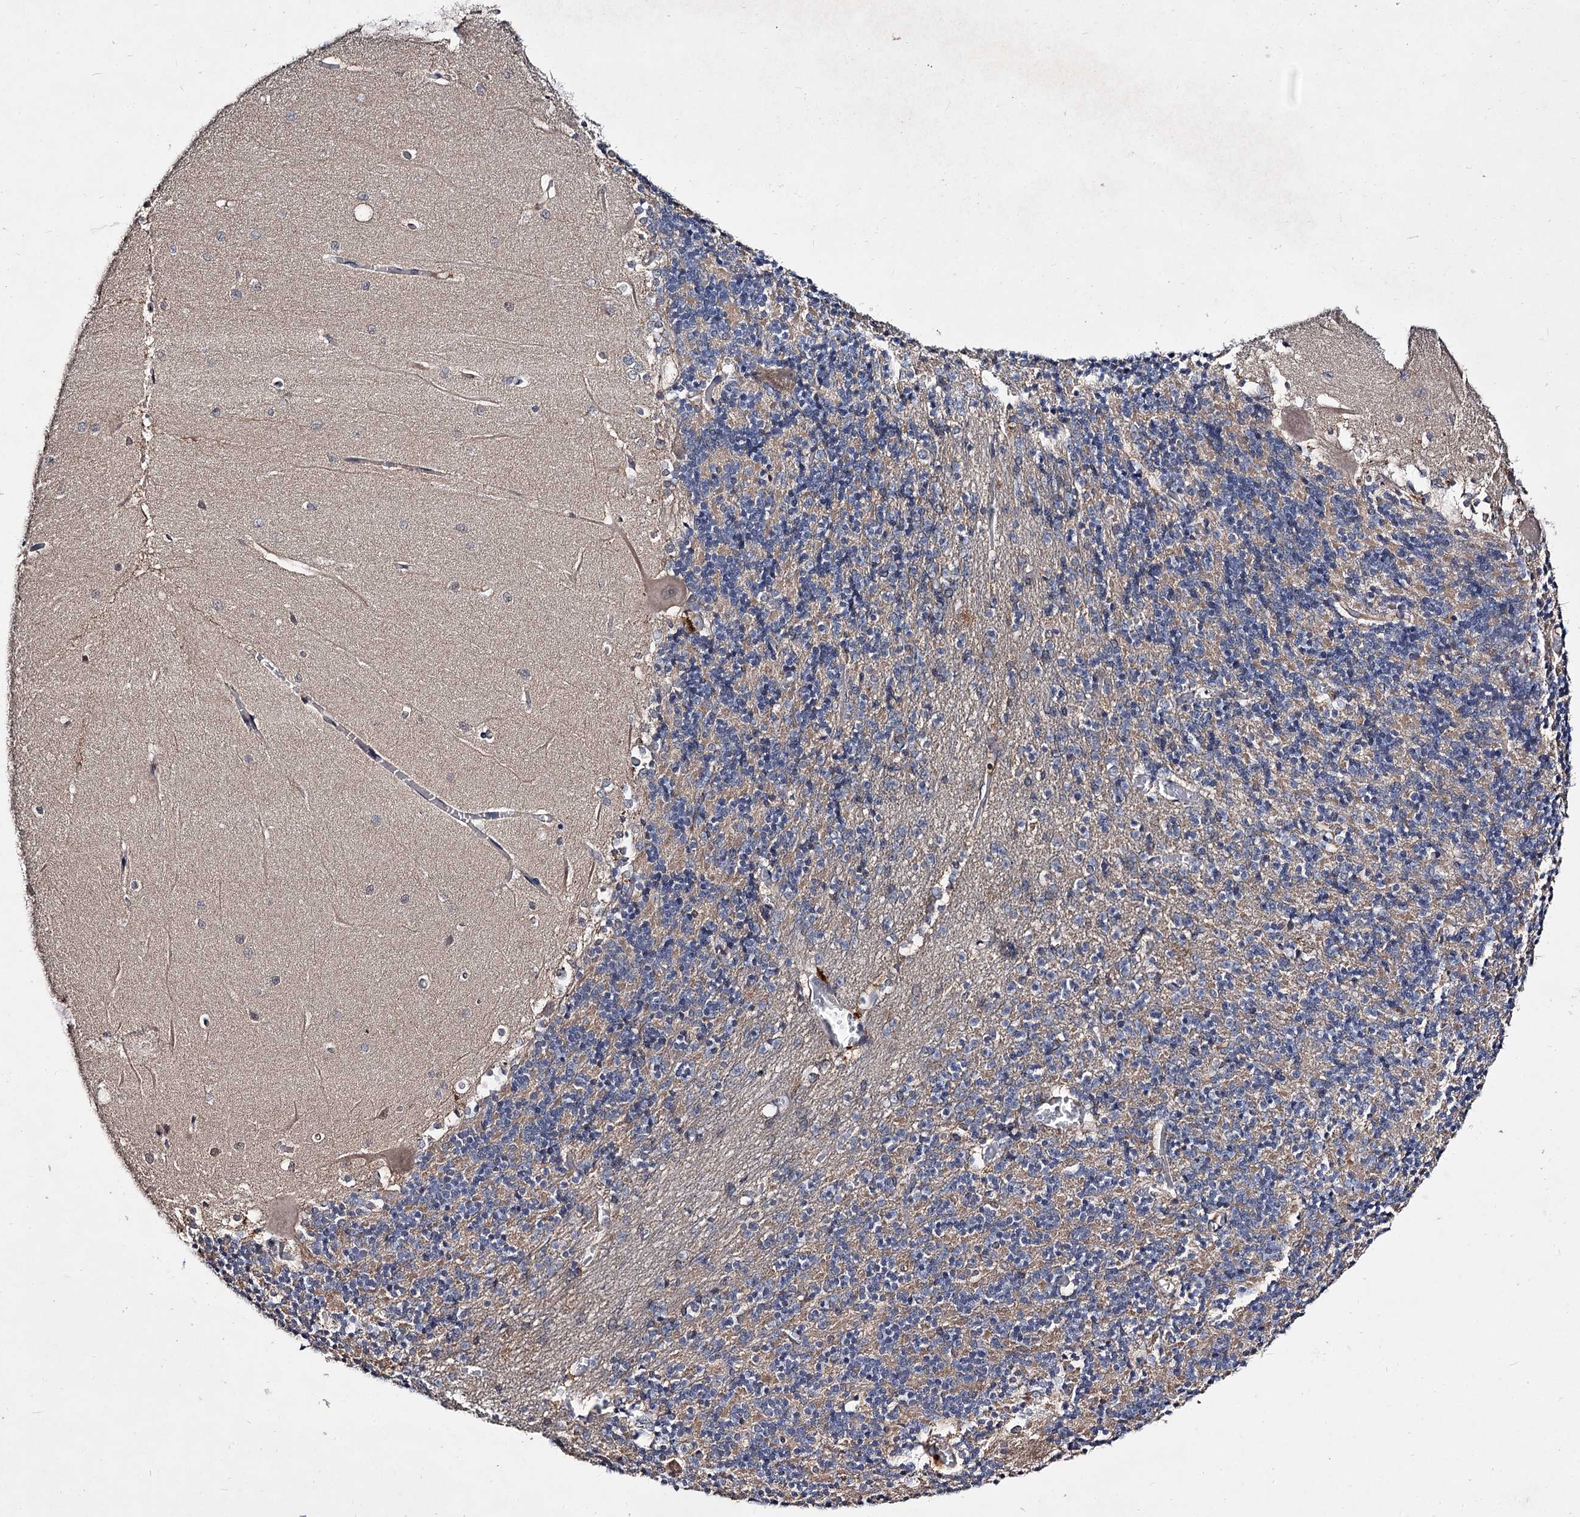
{"staining": {"intensity": "negative", "quantity": "none", "location": "none"}, "tissue": "cerebellum", "cell_type": "Cells in granular layer", "image_type": "normal", "snomed": [{"axis": "morphology", "description": "Normal tissue, NOS"}, {"axis": "topography", "description": "Cerebellum"}], "caption": "Immunohistochemistry of unremarkable cerebellum demonstrates no positivity in cells in granular layer.", "gene": "ACTR6", "patient": {"sex": "male", "age": 37}}